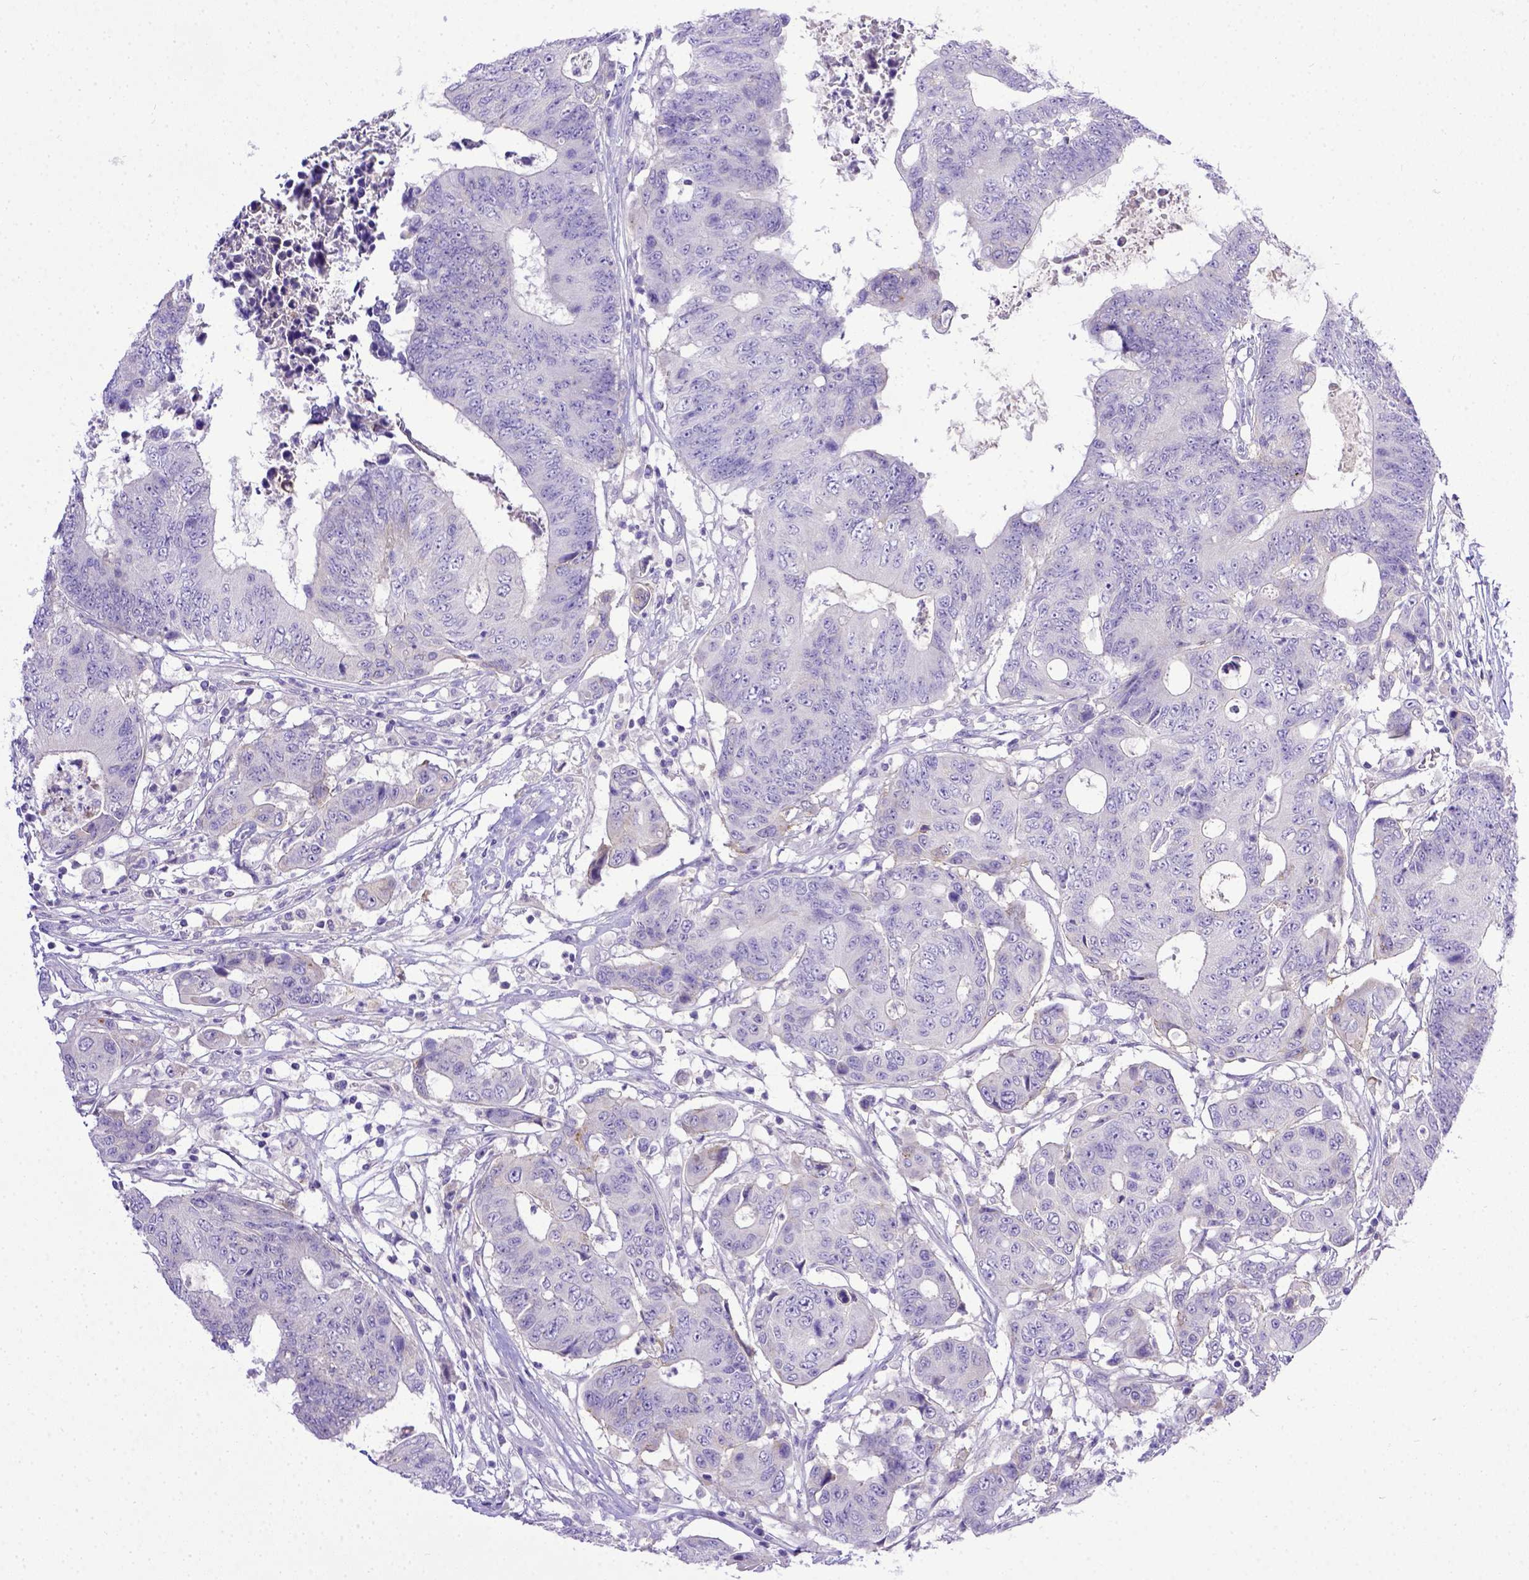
{"staining": {"intensity": "negative", "quantity": "none", "location": "none"}, "tissue": "colorectal cancer", "cell_type": "Tumor cells", "image_type": "cancer", "snomed": [{"axis": "morphology", "description": "Adenocarcinoma, NOS"}, {"axis": "topography", "description": "Colon"}], "caption": "Immunohistochemistry photomicrograph of neoplastic tissue: colorectal cancer (adenocarcinoma) stained with DAB (3,3'-diaminobenzidine) displays no significant protein staining in tumor cells.", "gene": "BTN1A1", "patient": {"sex": "female", "age": 48}}